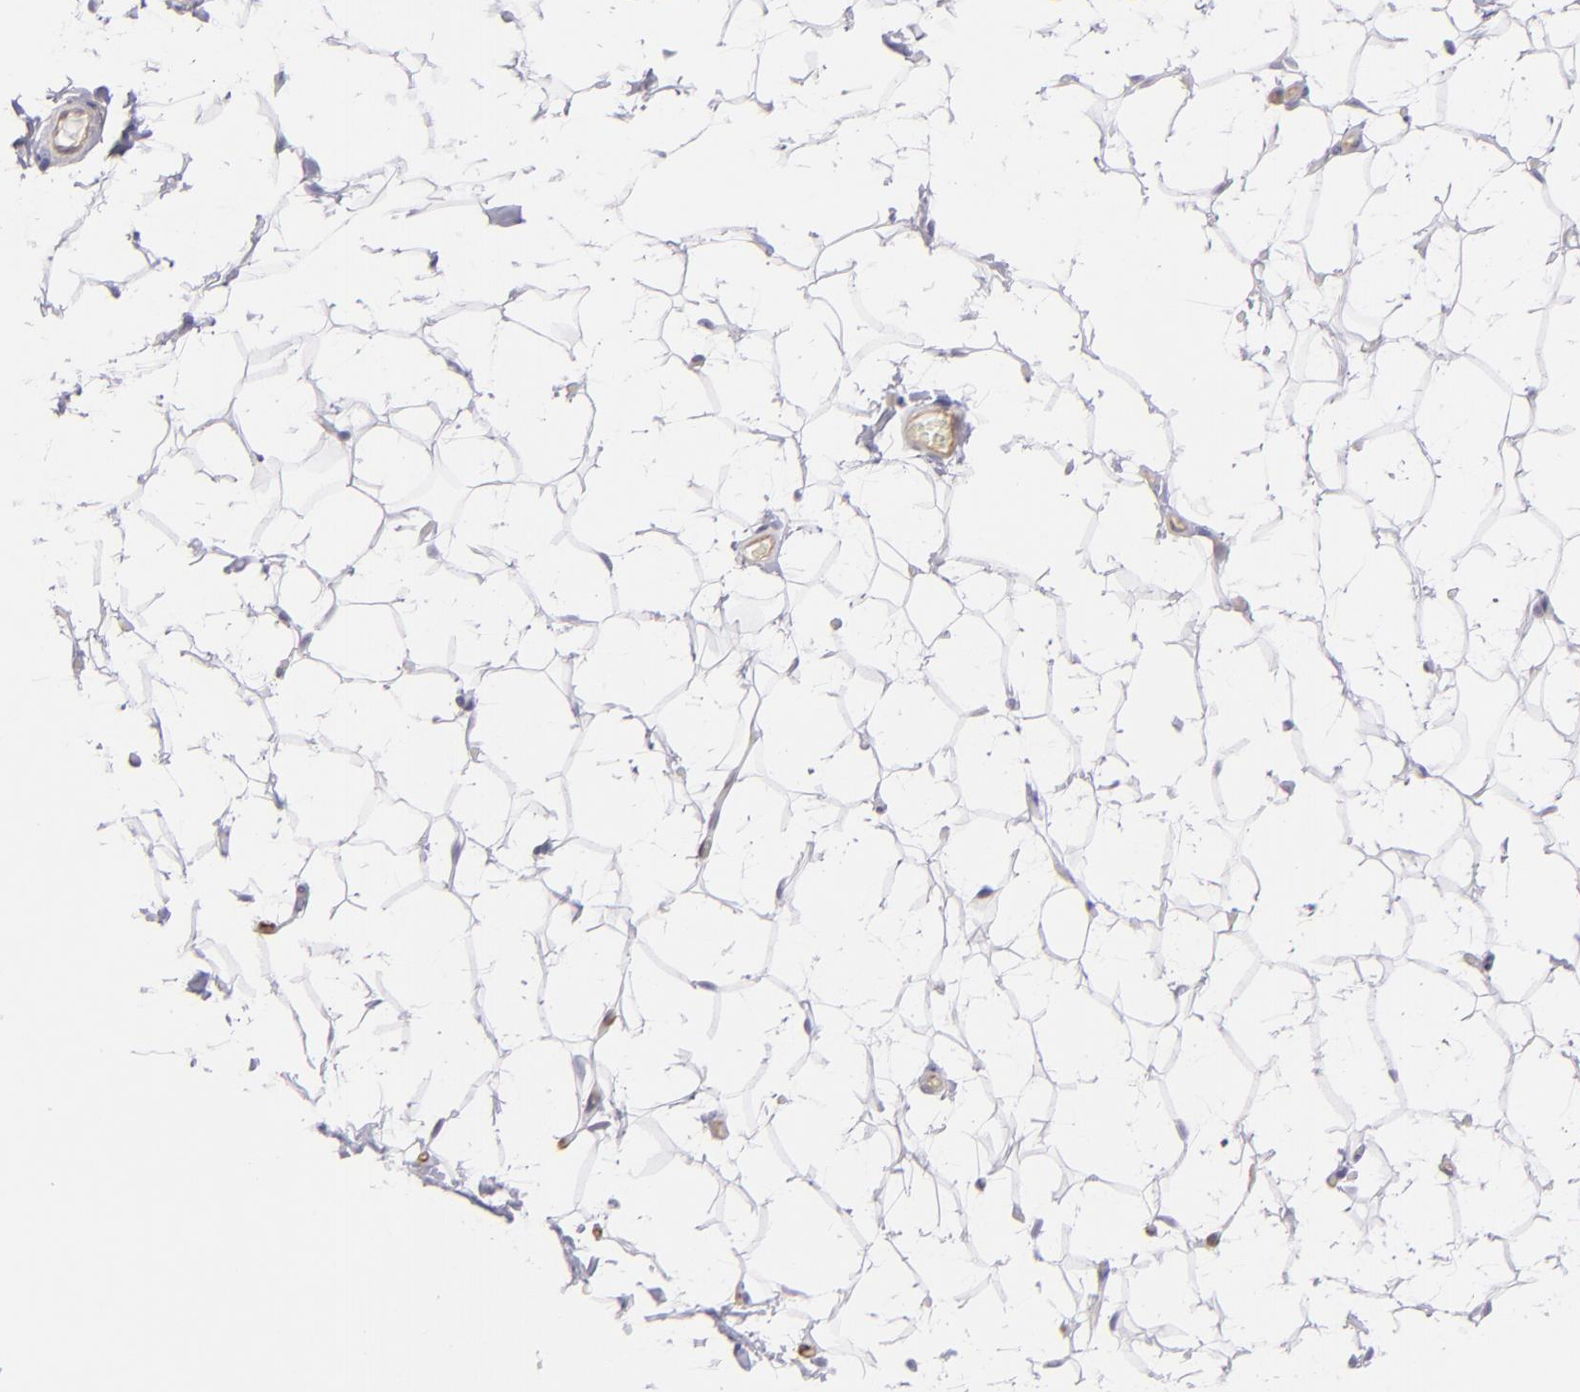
{"staining": {"intensity": "negative", "quantity": "none", "location": "none"}, "tissue": "adipose tissue", "cell_type": "Adipocytes", "image_type": "normal", "snomed": [{"axis": "morphology", "description": "Normal tissue, NOS"}, {"axis": "topography", "description": "Soft tissue"}], "caption": "High power microscopy image of an IHC histopathology image of unremarkable adipose tissue, revealing no significant positivity in adipocytes.", "gene": "THBD", "patient": {"sex": "male", "age": 26}}